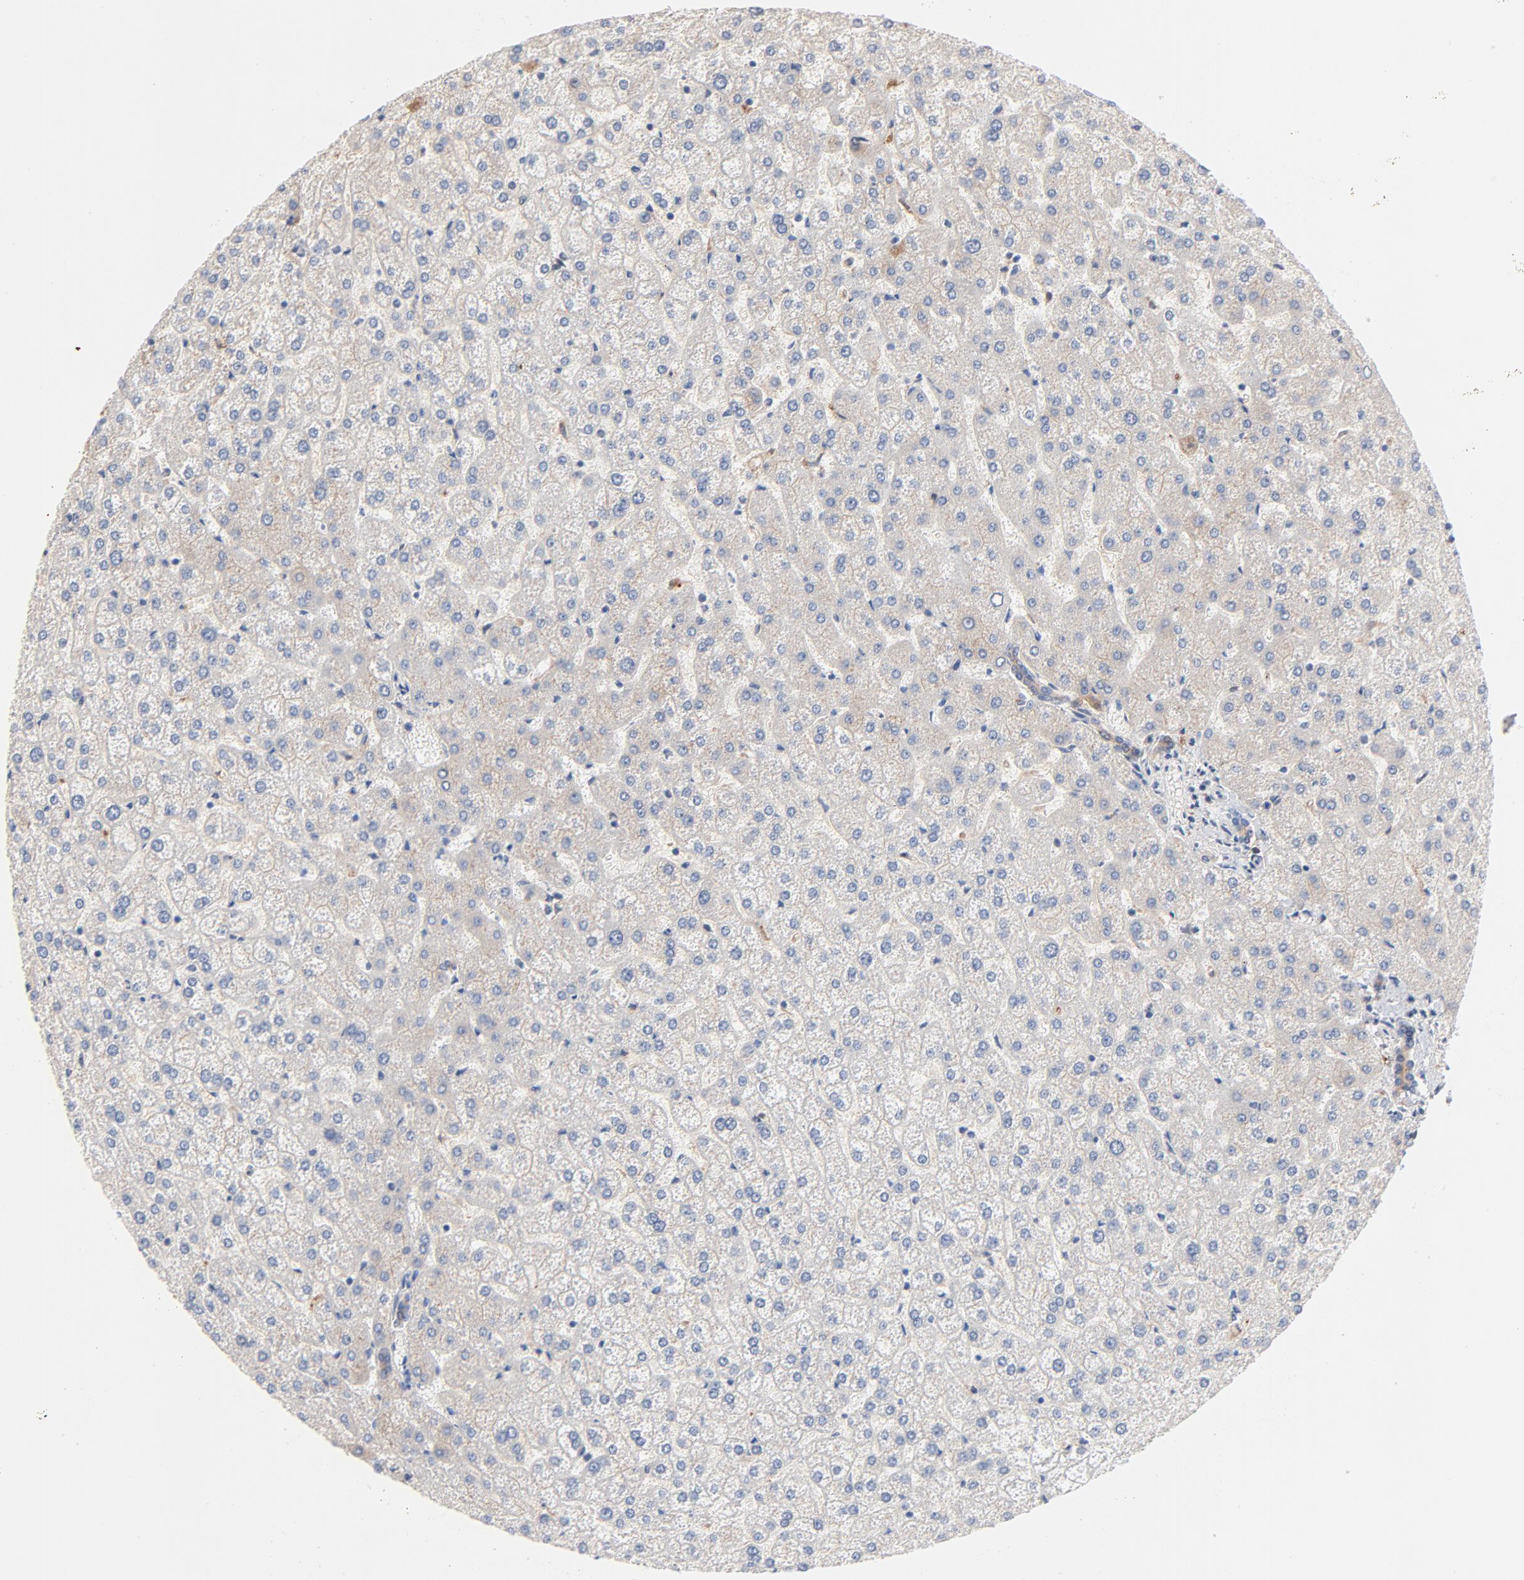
{"staining": {"intensity": "negative", "quantity": "none", "location": "none"}, "tissue": "liver", "cell_type": "Cholangiocytes", "image_type": "normal", "snomed": [{"axis": "morphology", "description": "Normal tissue, NOS"}, {"axis": "topography", "description": "Liver"}], "caption": "IHC of normal human liver demonstrates no positivity in cholangiocytes.", "gene": "SERPINA4", "patient": {"sex": "female", "age": 32}}